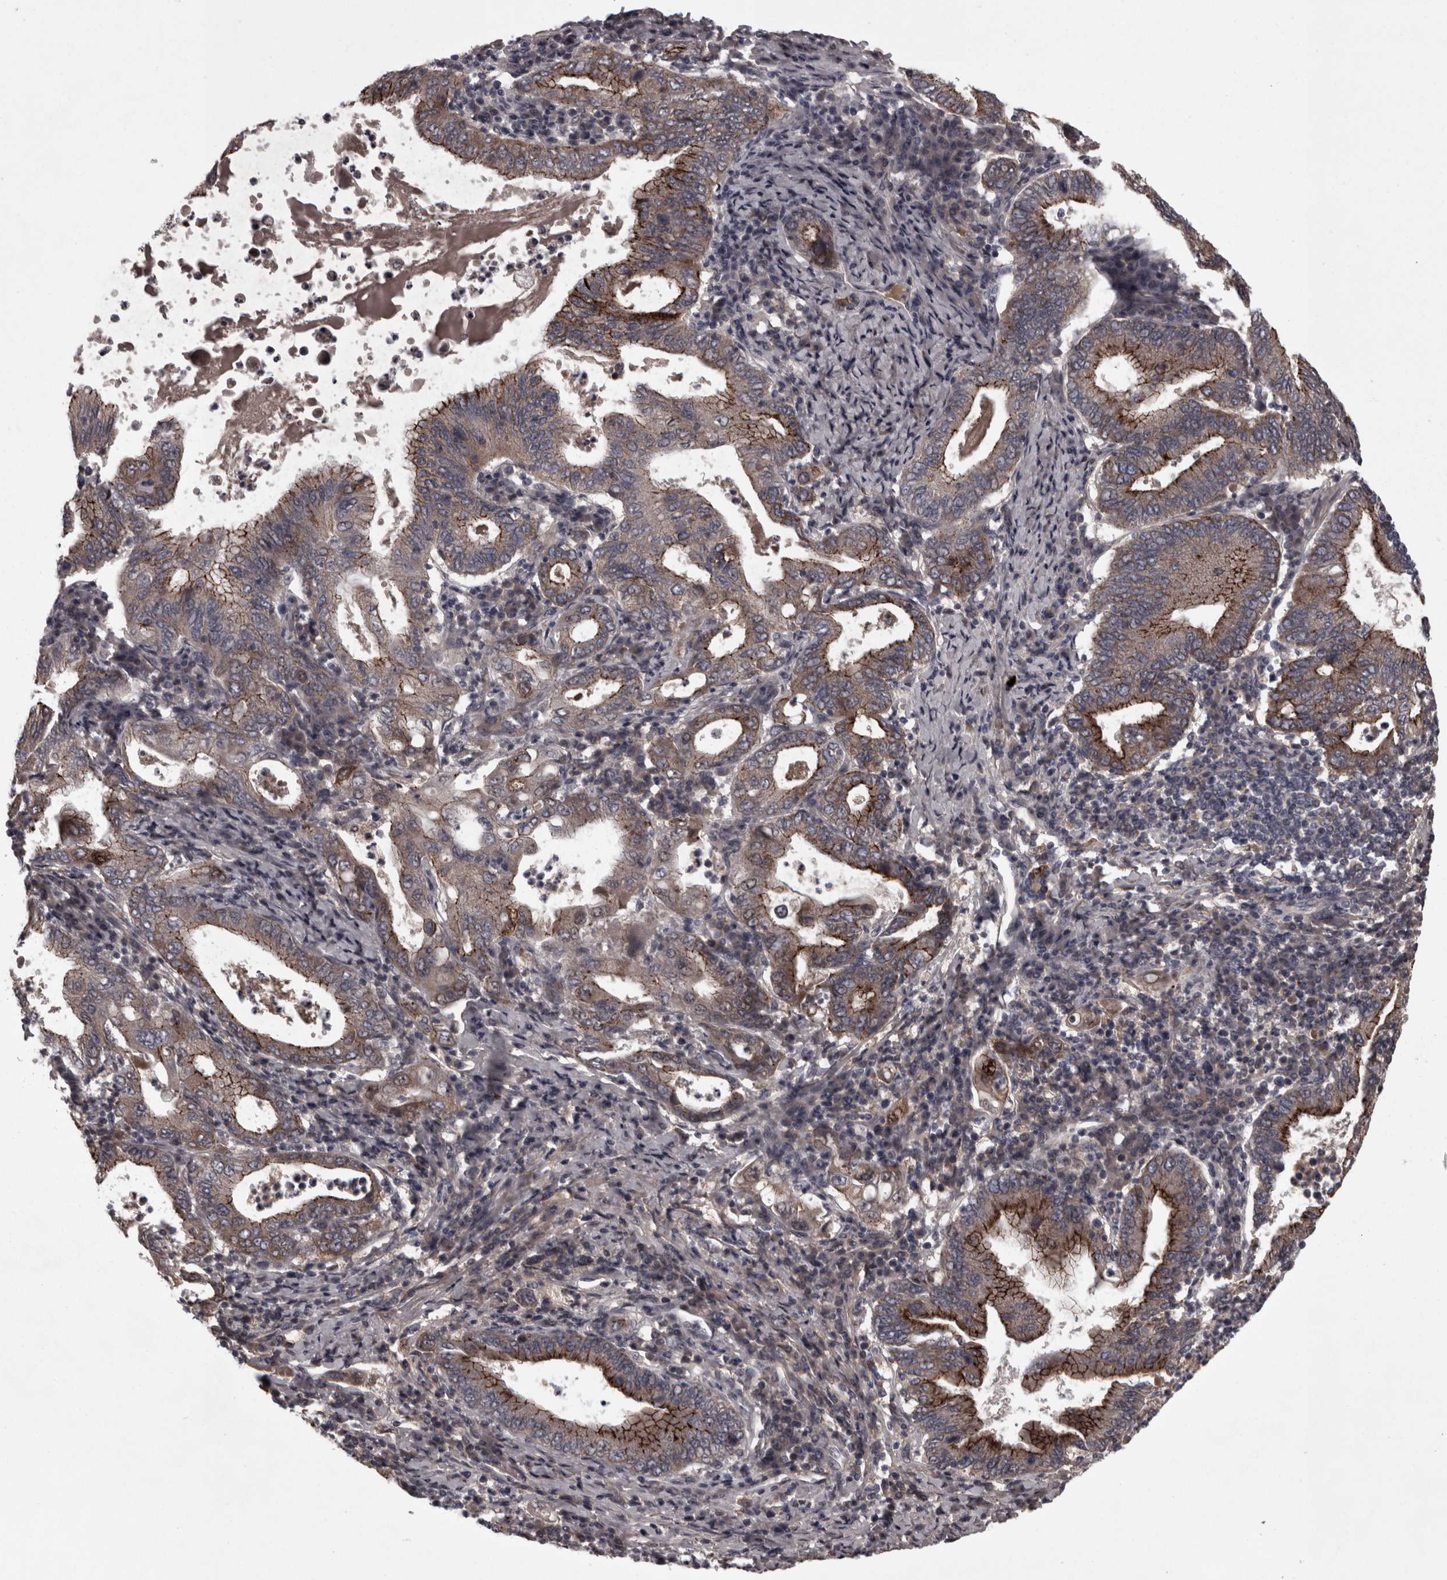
{"staining": {"intensity": "moderate", "quantity": "25%-75%", "location": "cytoplasmic/membranous"}, "tissue": "stomach cancer", "cell_type": "Tumor cells", "image_type": "cancer", "snomed": [{"axis": "morphology", "description": "Normal tissue, NOS"}, {"axis": "morphology", "description": "Adenocarcinoma, NOS"}, {"axis": "topography", "description": "Esophagus"}, {"axis": "topography", "description": "Stomach, upper"}, {"axis": "topography", "description": "Peripheral nerve tissue"}], "caption": "This photomicrograph displays stomach adenocarcinoma stained with IHC to label a protein in brown. The cytoplasmic/membranous of tumor cells show moderate positivity for the protein. Nuclei are counter-stained blue.", "gene": "PCDH17", "patient": {"sex": "male", "age": 62}}